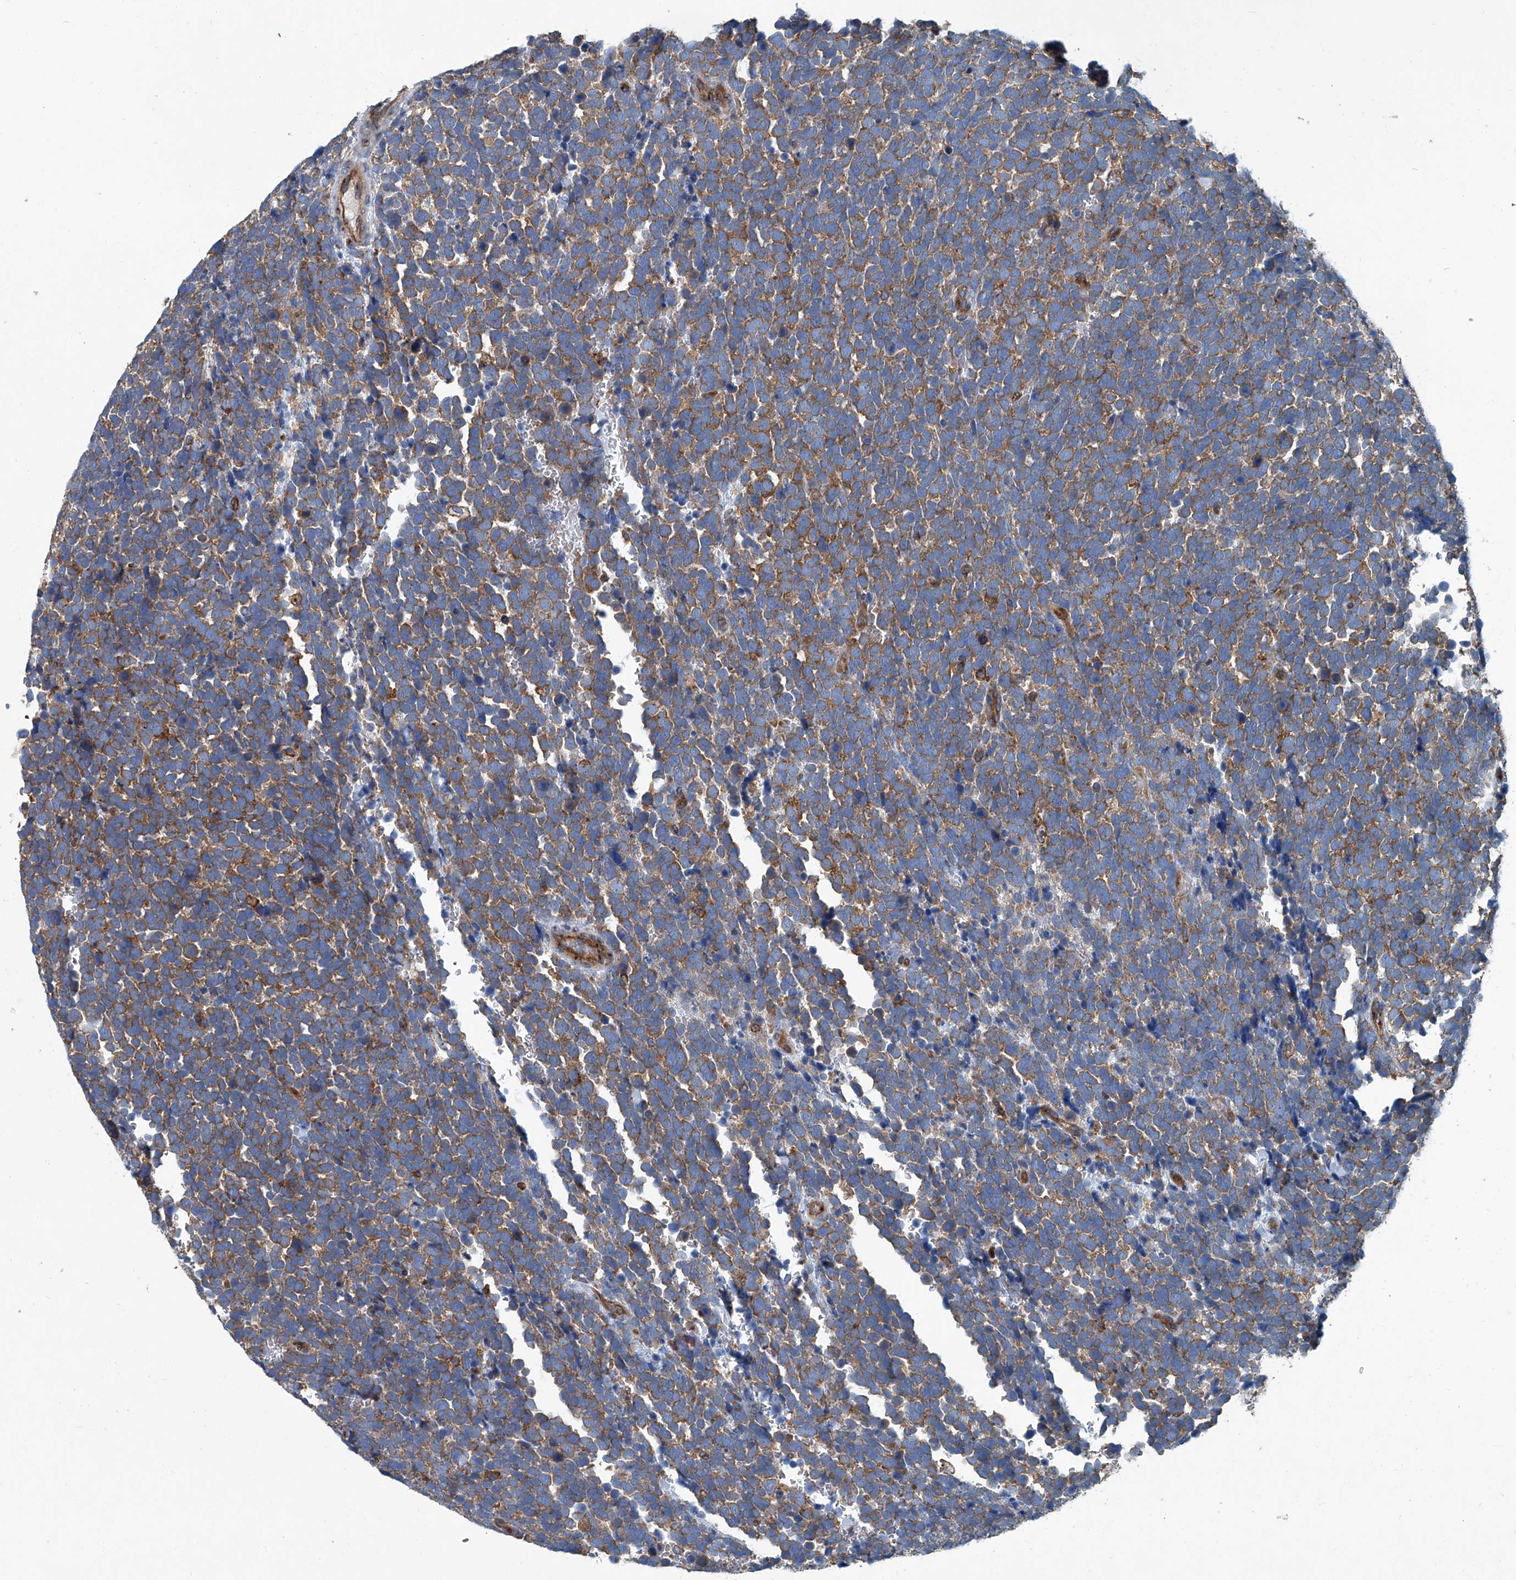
{"staining": {"intensity": "moderate", "quantity": ">75%", "location": "cytoplasmic/membranous"}, "tissue": "urothelial cancer", "cell_type": "Tumor cells", "image_type": "cancer", "snomed": [{"axis": "morphology", "description": "Urothelial carcinoma, High grade"}, {"axis": "topography", "description": "Urinary bladder"}], "caption": "Protein staining by immunohistochemistry shows moderate cytoplasmic/membranous expression in about >75% of tumor cells in urothelial carcinoma (high-grade). Nuclei are stained in blue.", "gene": "PIGH", "patient": {"sex": "female", "age": 82}}